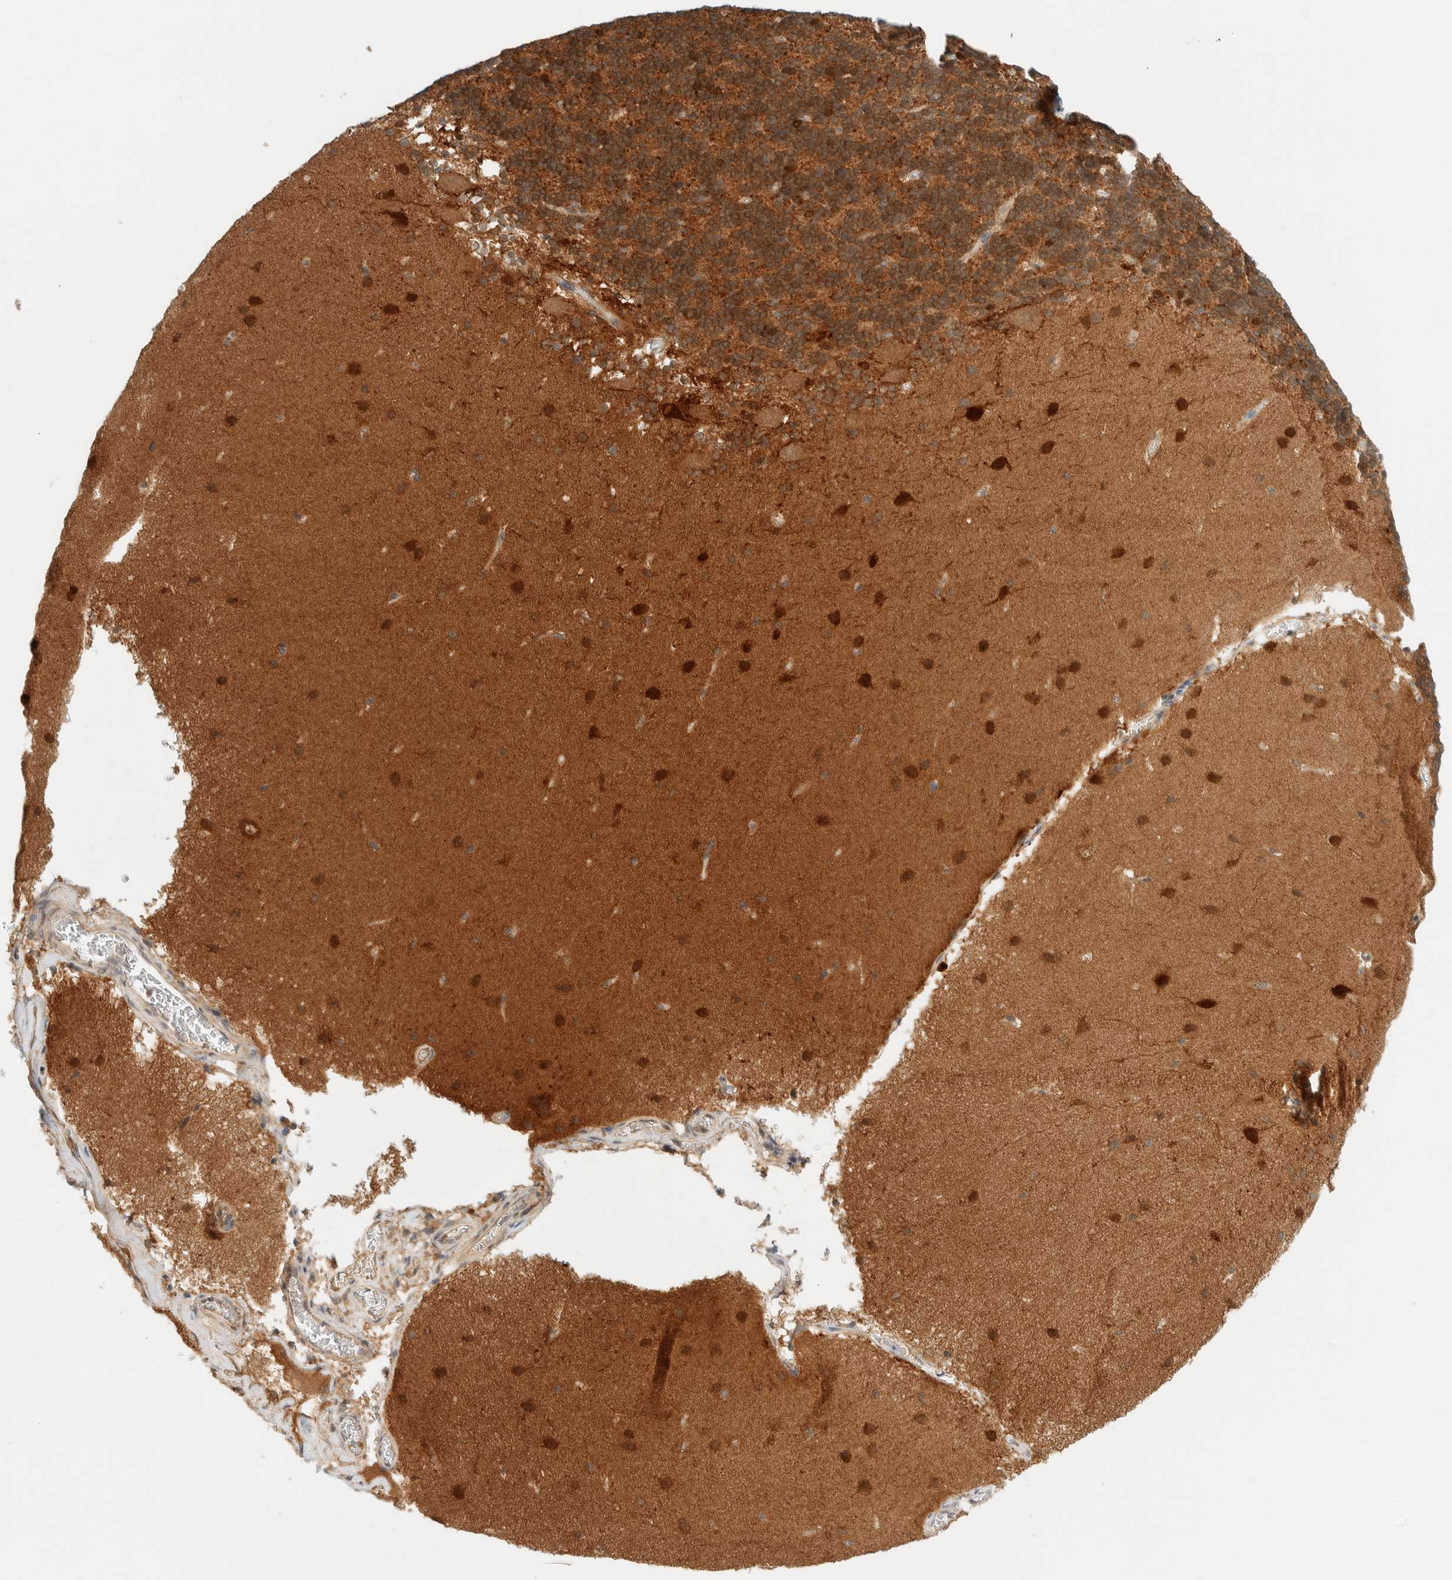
{"staining": {"intensity": "moderate", "quantity": "25%-75%", "location": "cytoplasmic/membranous,nuclear"}, "tissue": "cerebellum", "cell_type": "Cells in granular layer", "image_type": "normal", "snomed": [{"axis": "morphology", "description": "Normal tissue, NOS"}, {"axis": "topography", "description": "Cerebellum"}], "caption": "IHC micrograph of normal cerebellum: cerebellum stained using immunohistochemistry reveals medium levels of moderate protein expression localized specifically in the cytoplasmic/membranous,nuclear of cells in granular layer, appearing as a cytoplasmic/membranous,nuclear brown color.", "gene": "PCYT2", "patient": {"sex": "female", "age": 19}}